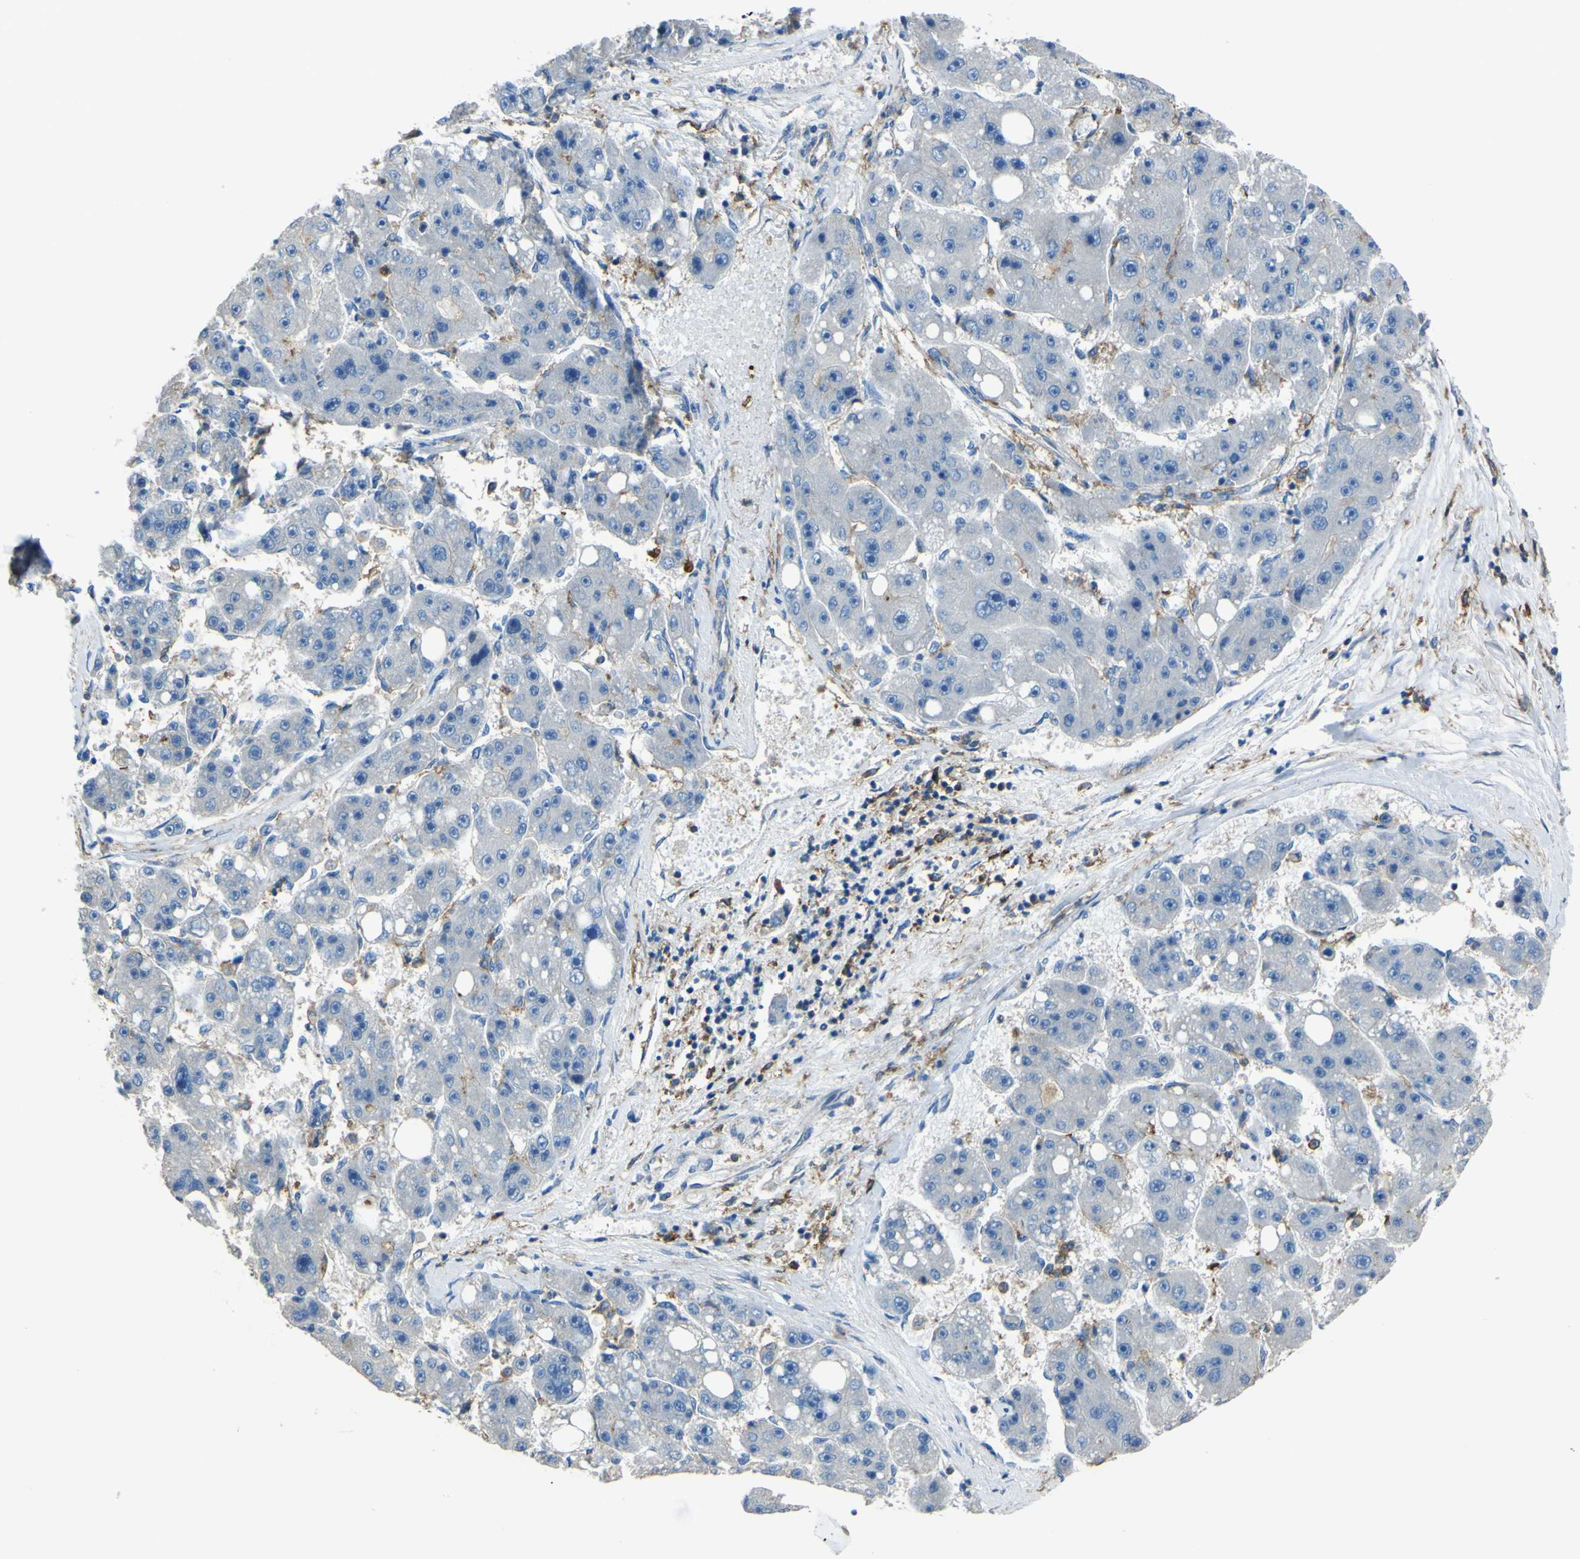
{"staining": {"intensity": "negative", "quantity": "none", "location": "none"}, "tissue": "liver cancer", "cell_type": "Tumor cells", "image_type": "cancer", "snomed": [{"axis": "morphology", "description": "Carcinoma, Hepatocellular, NOS"}, {"axis": "topography", "description": "Liver"}], "caption": "This histopathology image is of hepatocellular carcinoma (liver) stained with immunohistochemistry to label a protein in brown with the nuclei are counter-stained blue. There is no positivity in tumor cells. The staining was performed using DAB to visualize the protein expression in brown, while the nuclei were stained in blue with hematoxylin (Magnification: 20x).", "gene": "LAIR1", "patient": {"sex": "female", "age": 61}}